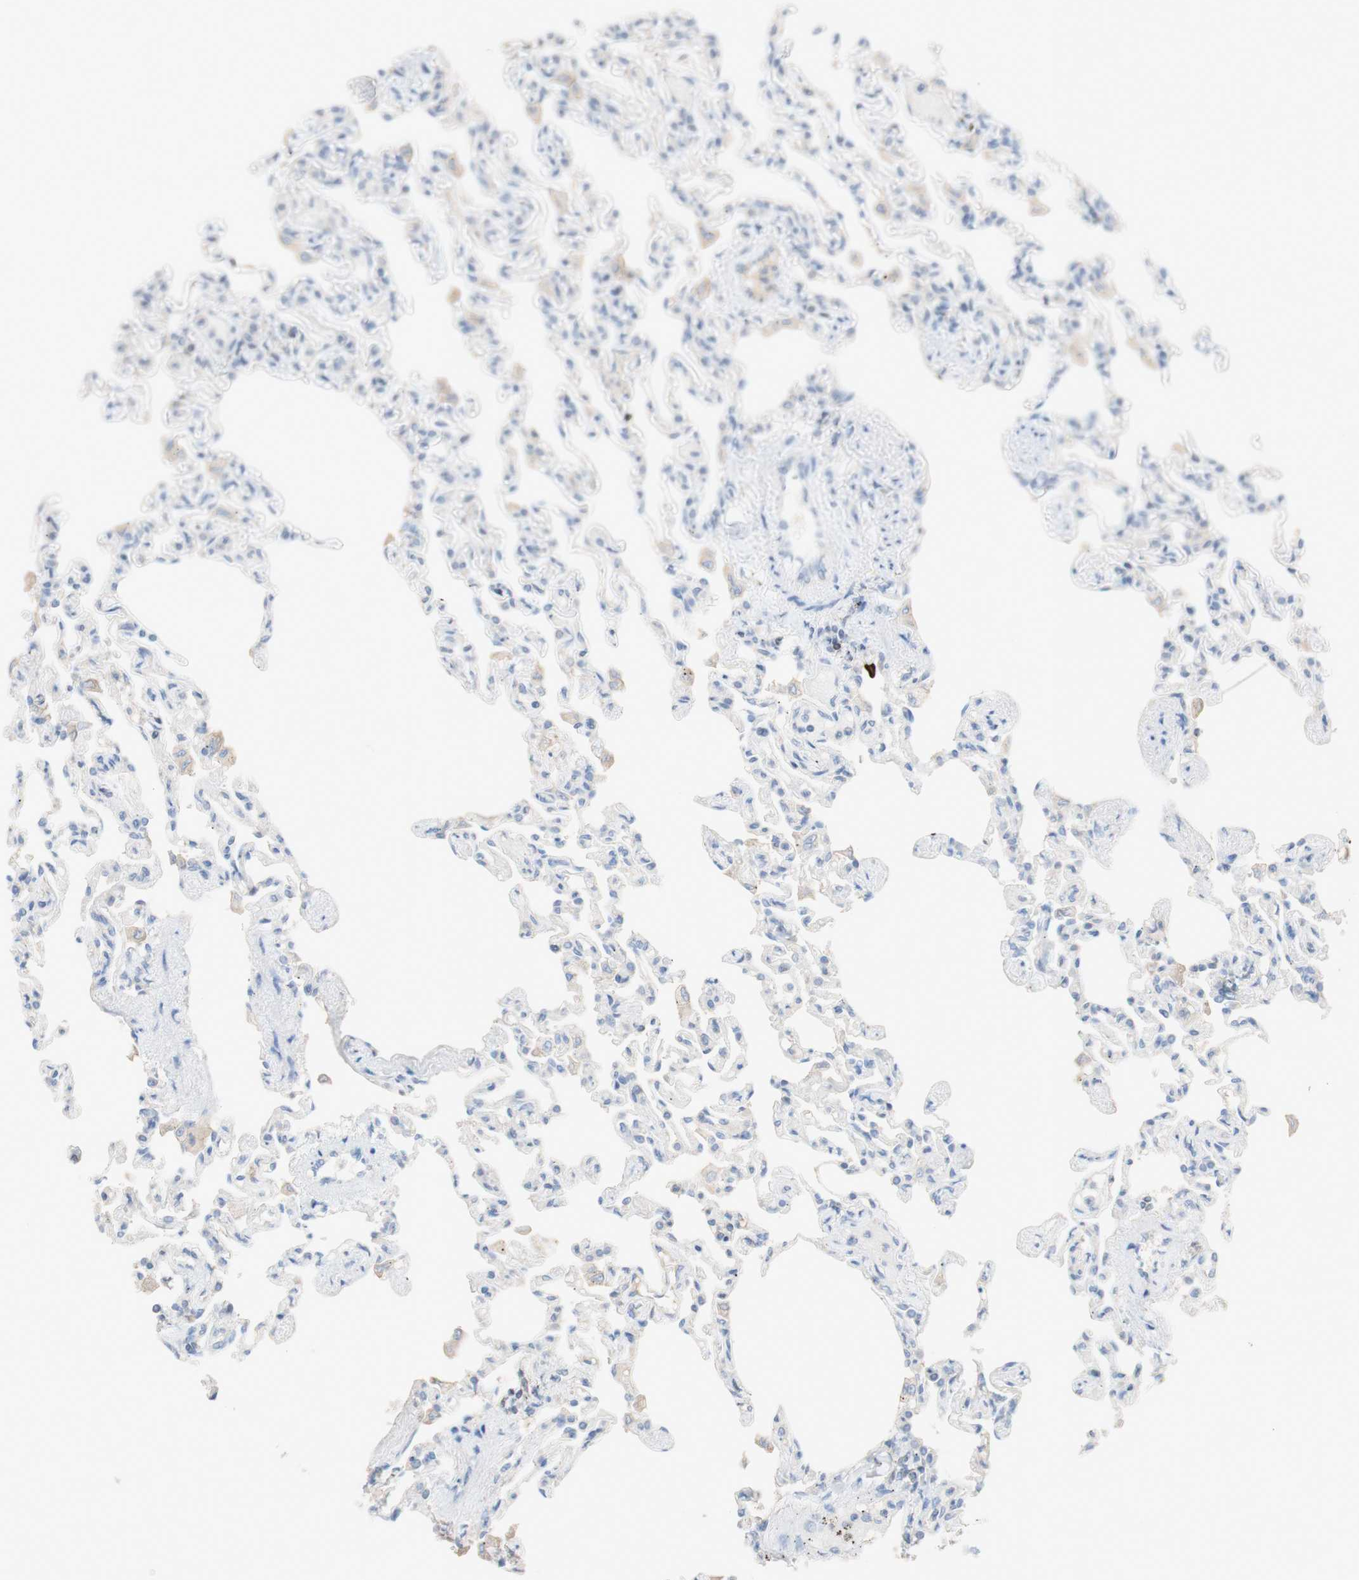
{"staining": {"intensity": "weak", "quantity": "25%-75%", "location": "cytoplasmic/membranous"}, "tissue": "lung", "cell_type": "Alveolar cells", "image_type": "normal", "snomed": [{"axis": "morphology", "description": "Normal tissue, NOS"}, {"axis": "topography", "description": "Lung"}], "caption": "This photomicrograph displays immunohistochemistry staining of normal human lung, with low weak cytoplasmic/membranous expression in approximately 25%-75% of alveolar cells.", "gene": "PACSIN1", "patient": {"sex": "male", "age": 21}}